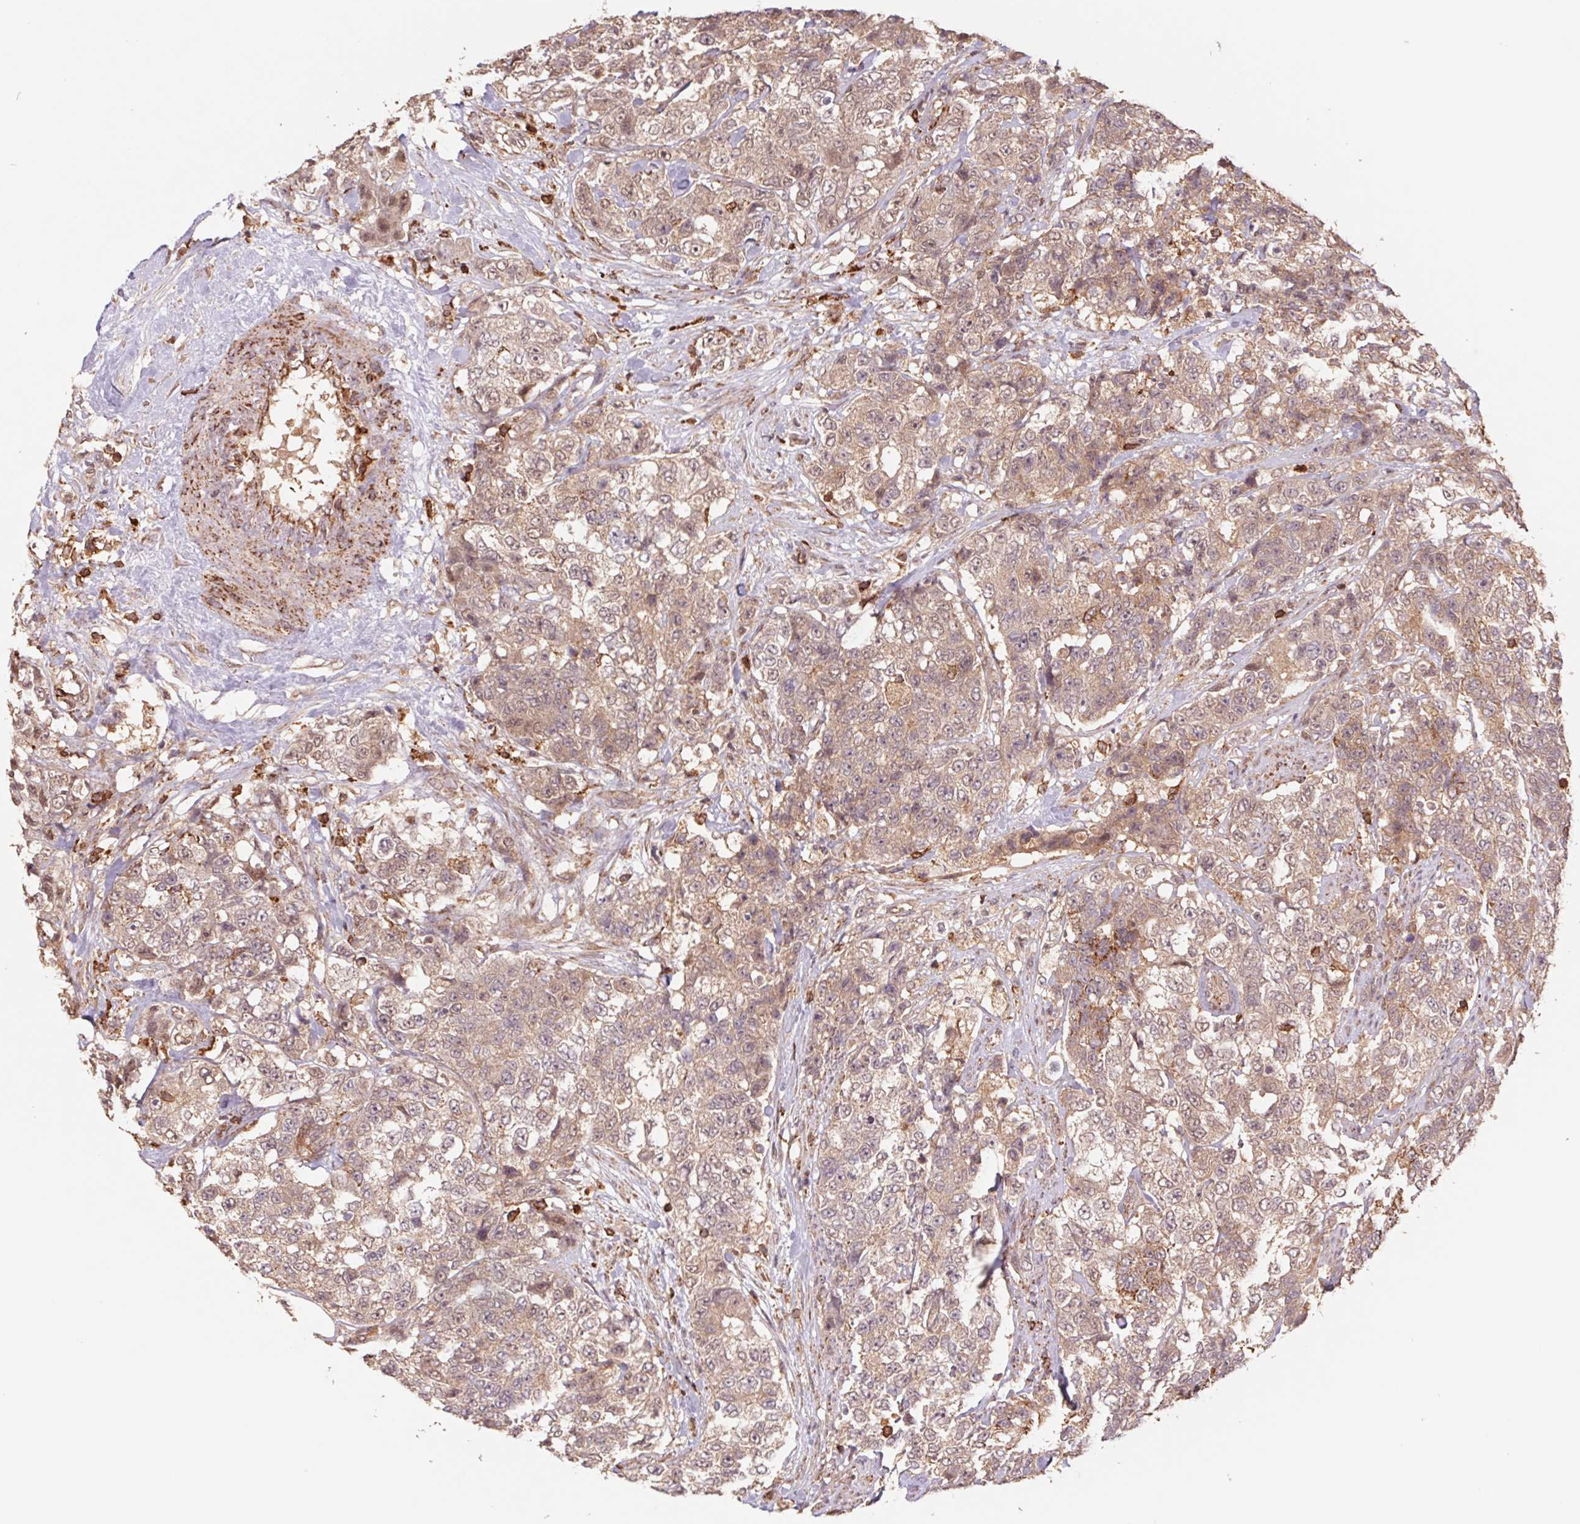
{"staining": {"intensity": "weak", "quantity": ">75%", "location": "cytoplasmic/membranous"}, "tissue": "urothelial cancer", "cell_type": "Tumor cells", "image_type": "cancer", "snomed": [{"axis": "morphology", "description": "Urothelial carcinoma, High grade"}, {"axis": "topography", "description": "Urinary bladder"}], "caption": "Urothelial carcinoma (high-grade) stained for a protein demonstrates weak cytoplasmic/membranous positivity in tumor cells. Immunohistochemistry stains the protein of interest in brown and the nuclei are stained blue.", "gene": "URM1", "patient": {"sex": "female", "age": 78}}